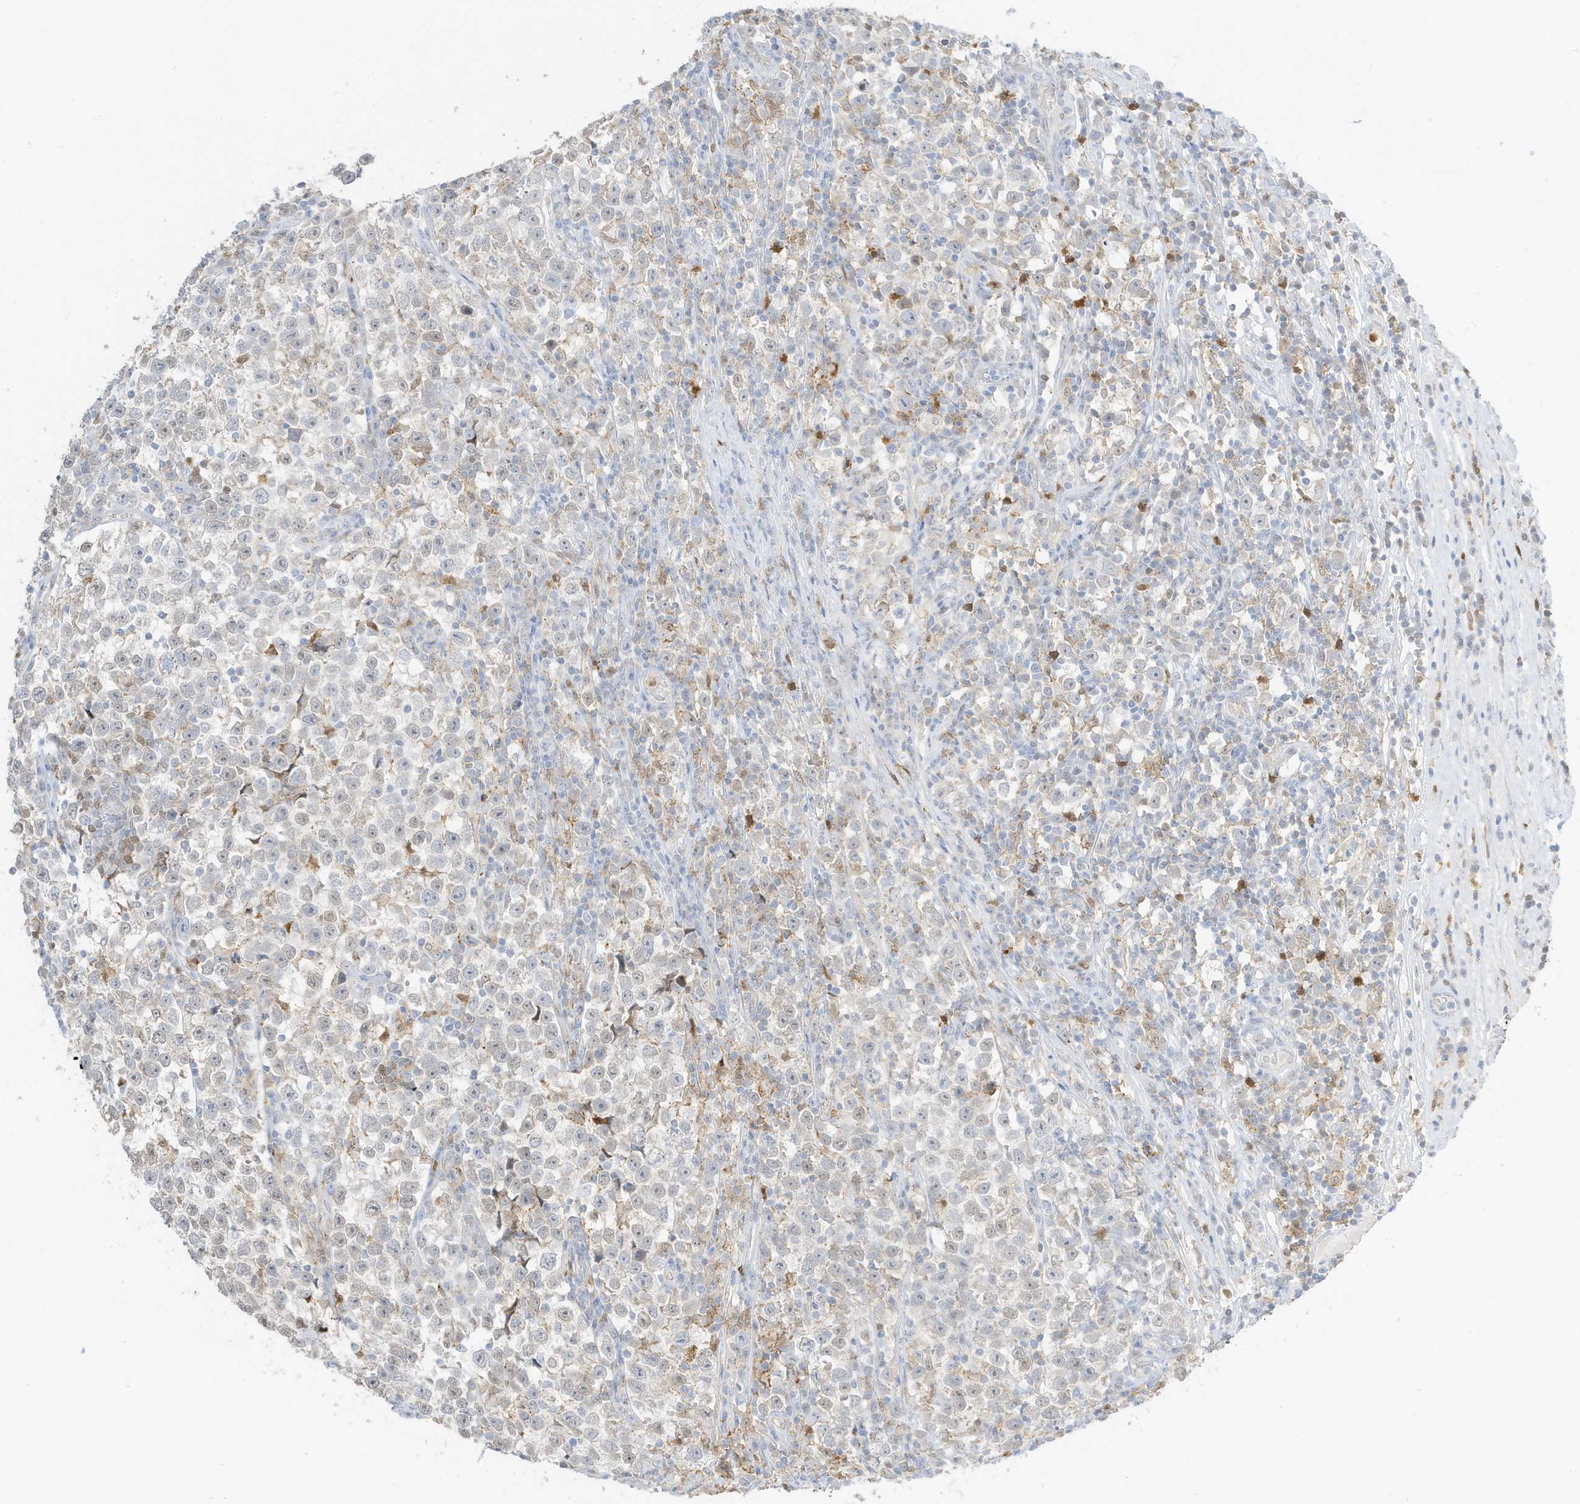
{"staining": {"intensity": "negative", "quantity": "none", "location": "none"}, "tissue": "testis cancer", "cell_type": "Tumor cells", "image_type": "cancer", "snomed": [{"axis": "morphology", "description": "Normal tissue, NOS"}, {"axis": "morphology", "description": "Seminoma, NOS"}, {"axis": "topography", "description": "Testis"}], "caption": "Image shows no protein expression in tumor cells of testis cancer tissue.", "gene": "GCA", "patient": {"sex": "male", "age": 43}}